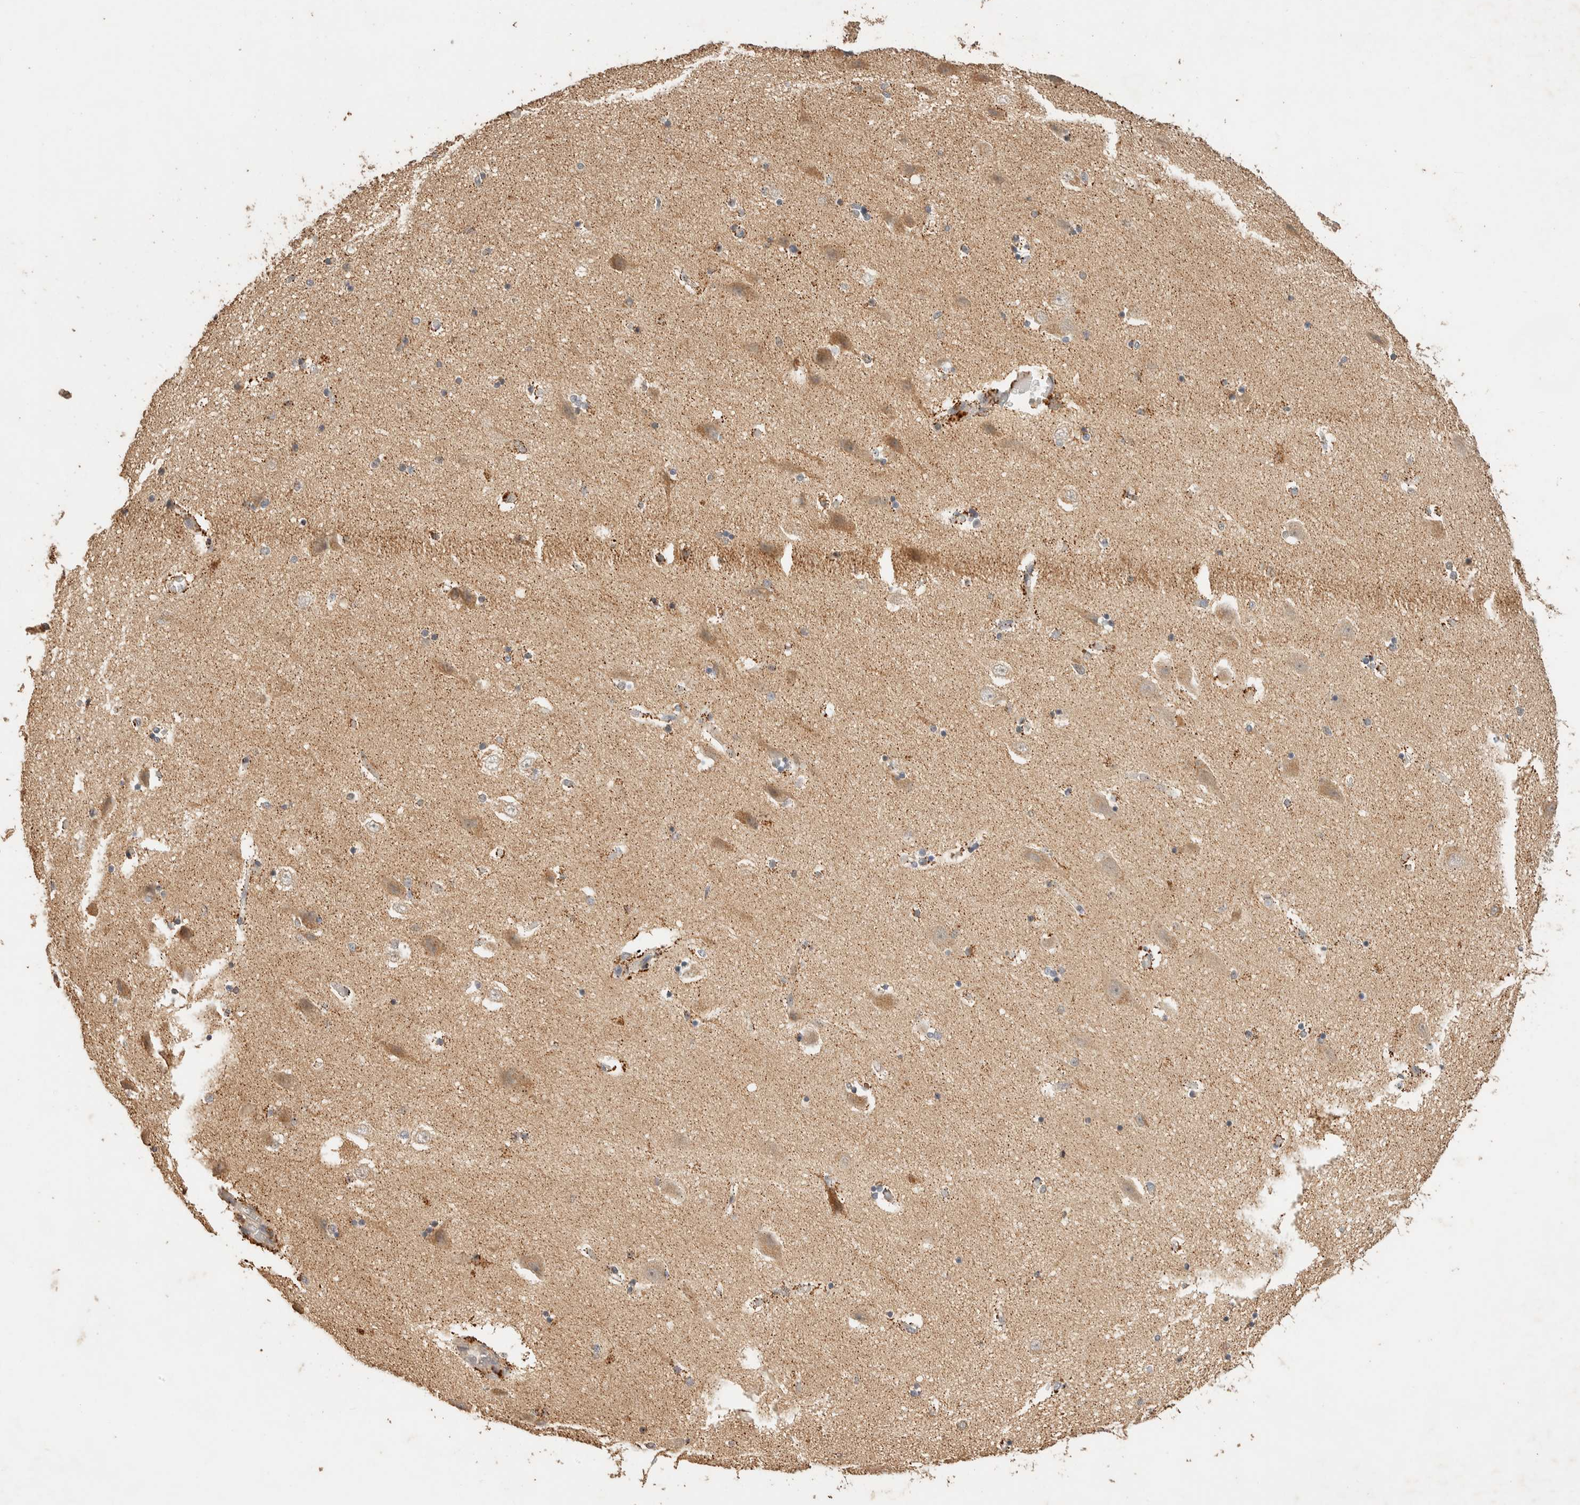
{"staining": {"intensity": "weak", "quantity": "25%-75%", "location": "cytoplasmic/membranous"}, "tissue": "hippocampus", "cell_type": "Glial cells", "image_type": "normal", "snomed": [{"axis": "morphology", "description": "Normal tissue, NOS"}, {"axis": "topography", "description": "Hippocampus"}], "caption": "Glial cells demonstrate low levels of weak cytoplasmic/membranous expression in approximately 25%-75% of cells in unremarkable human hippocampus. Nuclei are stained in blue.", "gene": "ITPA", "patient": {"sex": "female", "age": 54}}